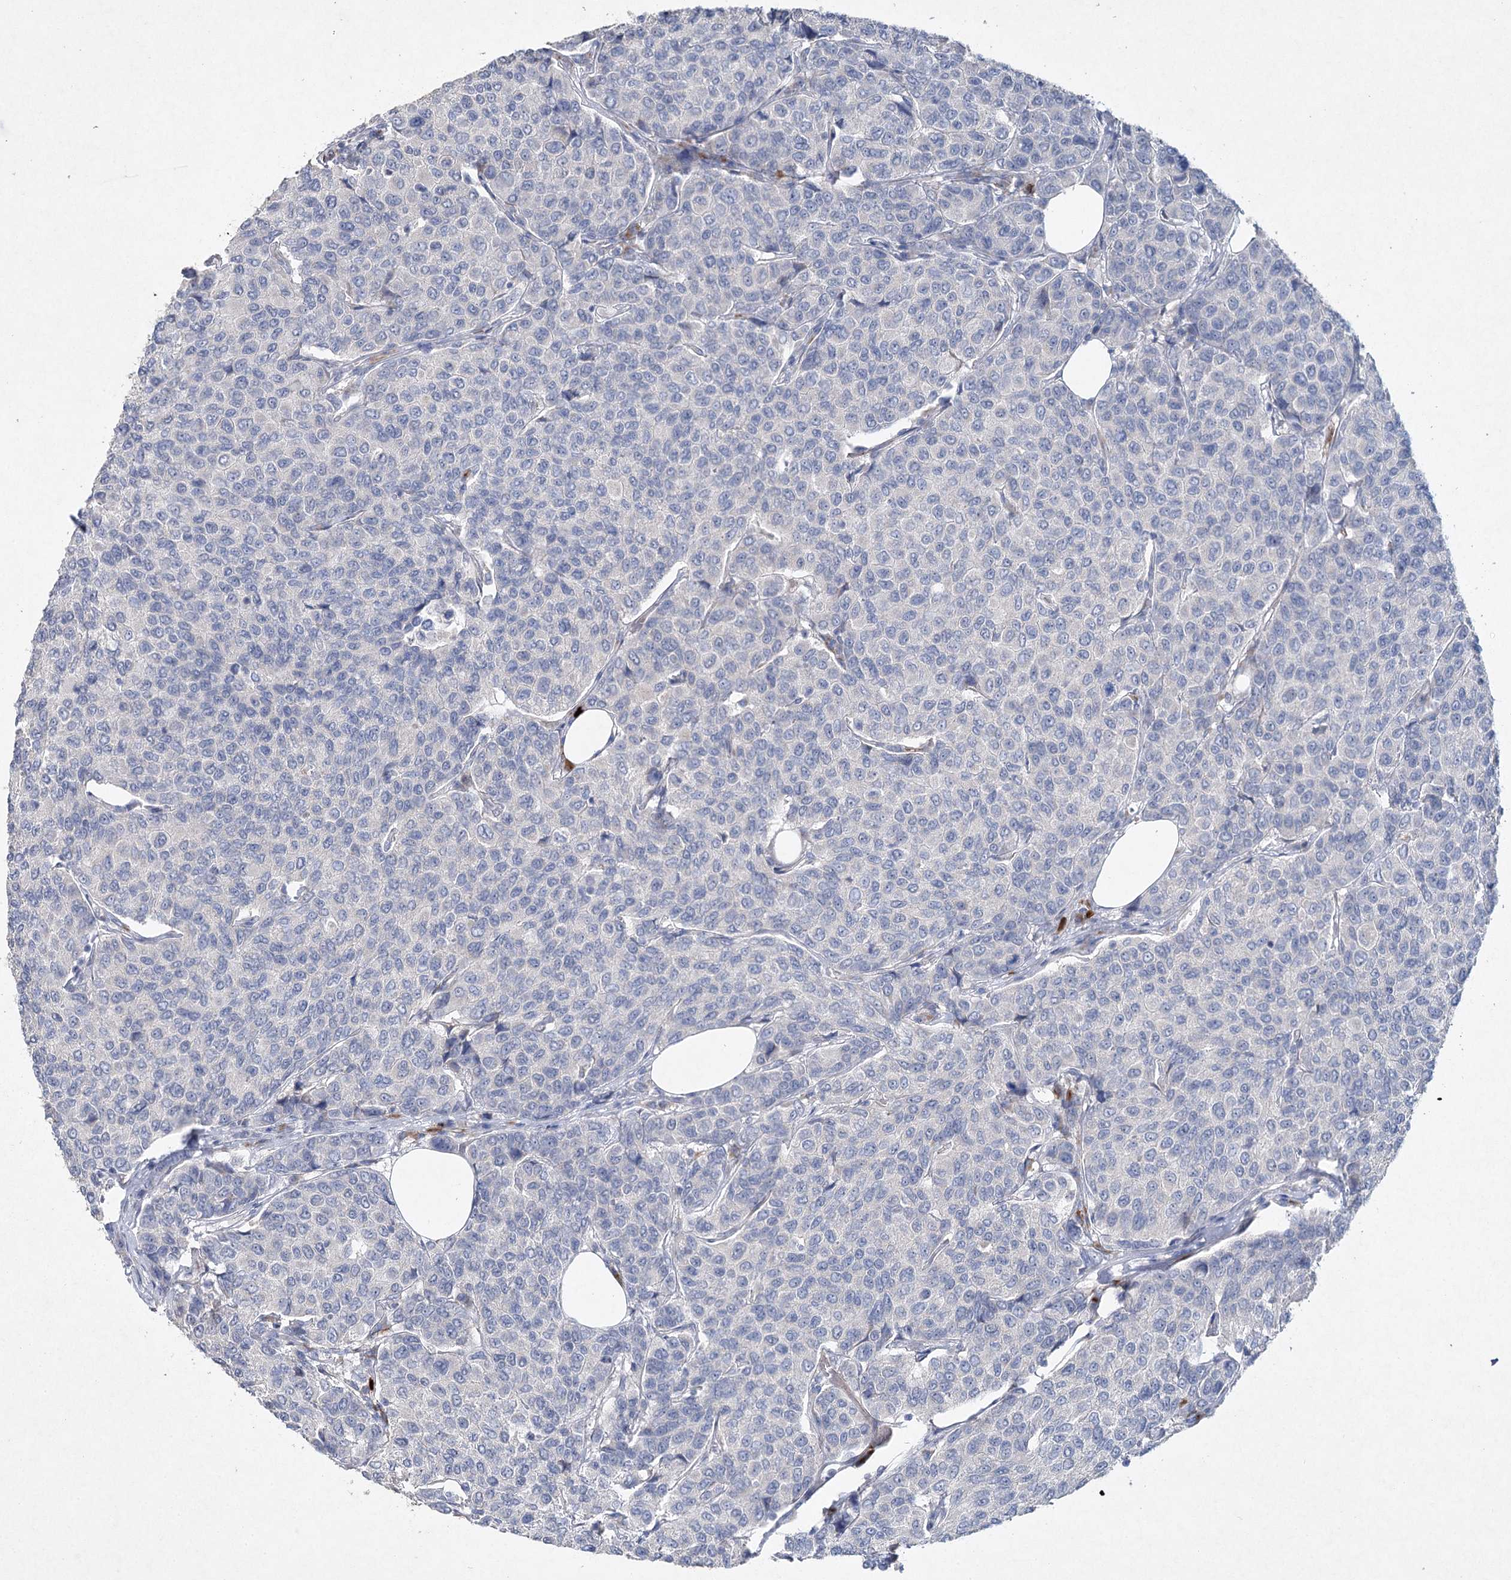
{"staining": {"intensity": "negative", "quantity": "none", "location": "none"}, "tissue": "breast cancer", "cell_type": "Tumor cells", "image_type": "cancer", "snomed": [{"axis": "morphology", "description": "Duct carcinoma"}, {"axis": "topography", "description": "Breast"}], "caption": "A high-resolution photomicrograph shows IHC staining of breast infiltrating ductal carcinoma, which demonstrates no significant expression in tumor cells. (DAB IHC visualized using brightfield microscopy, high magnification).", "gene": "RFX6", "patient": {"sex": "female", "age": 55}}